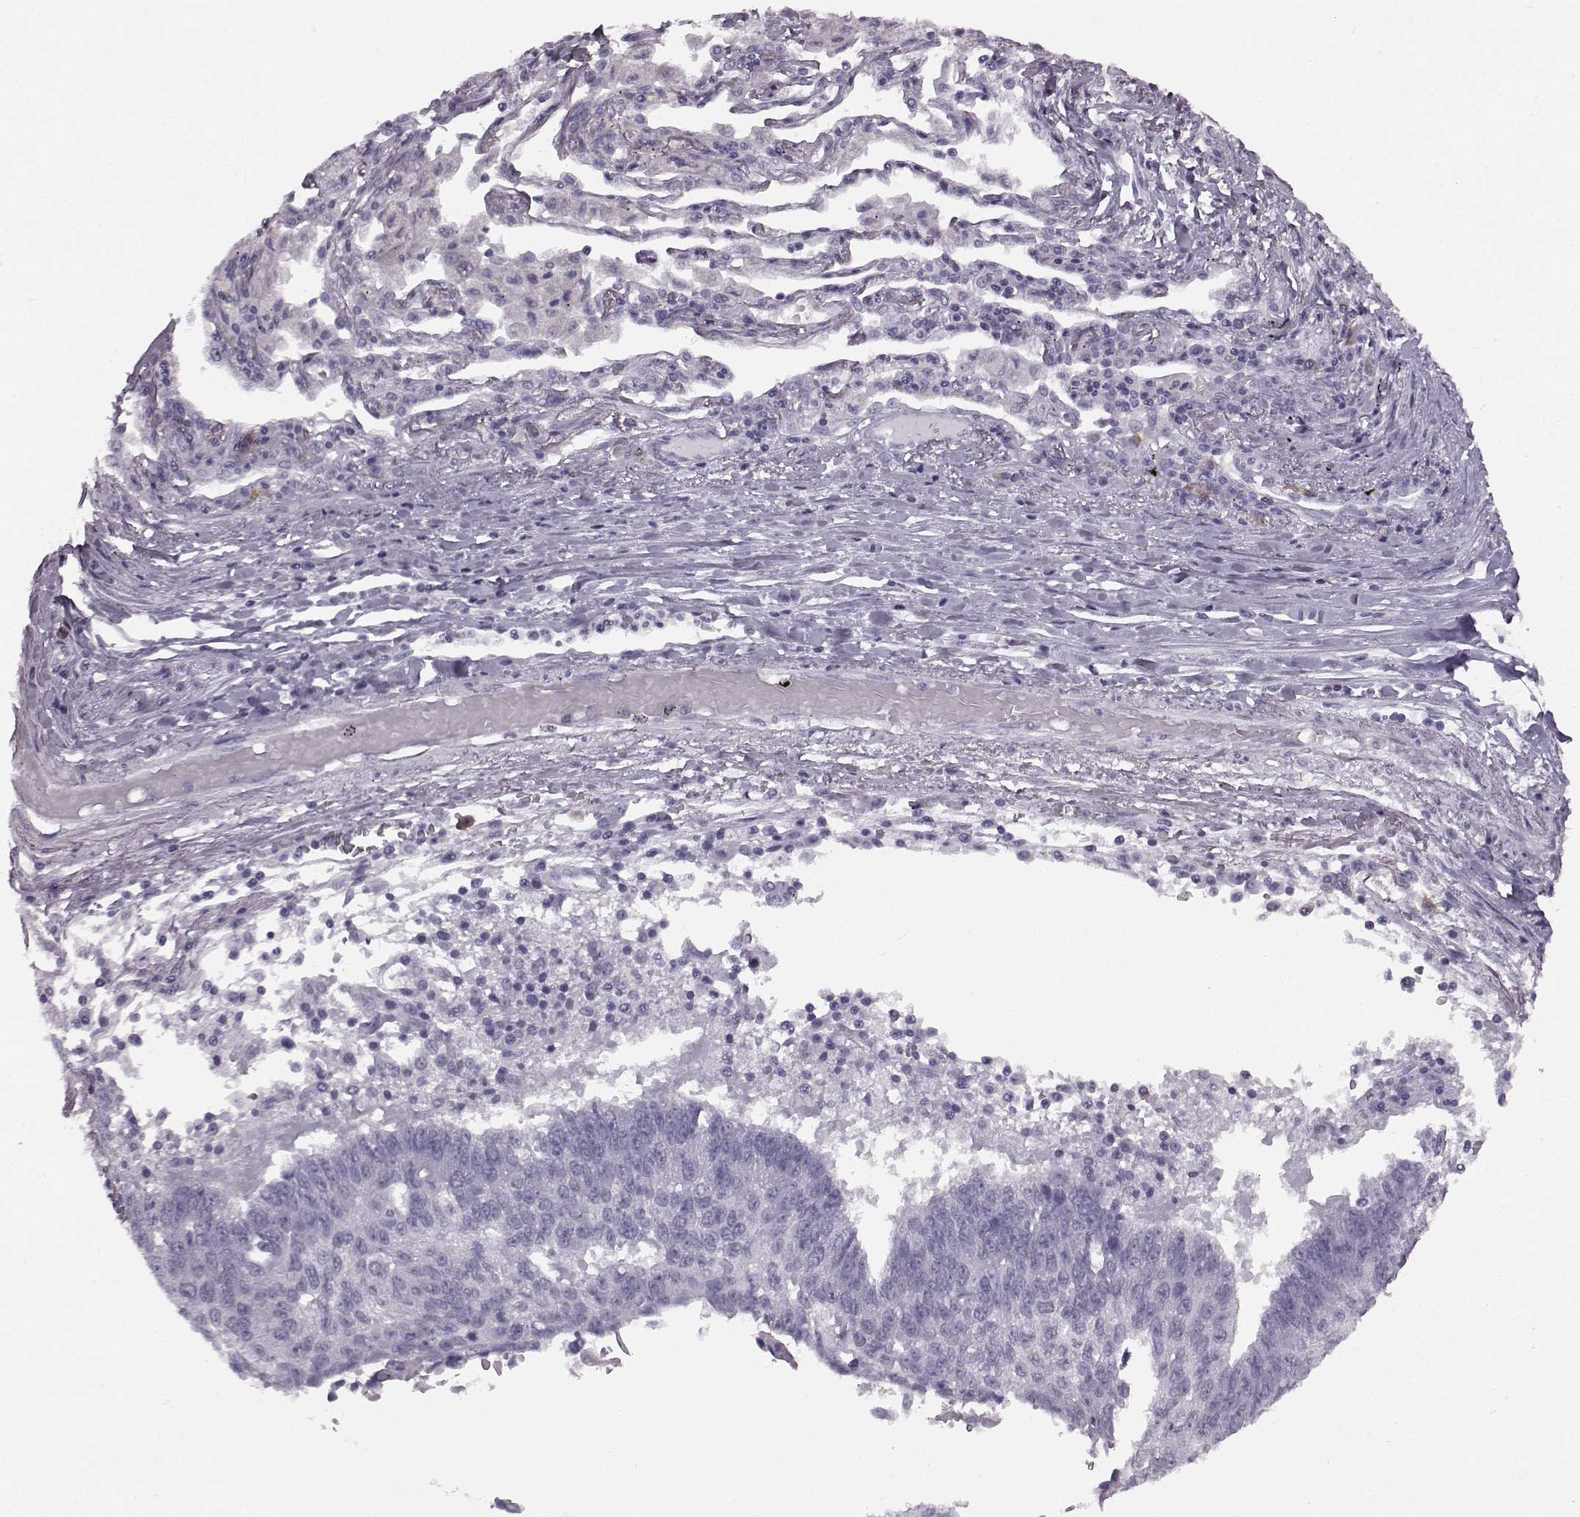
{"staining": {"intensity": "negative", "quantity": "none", "location": "none"}, "tissue": "lung cancer", "cell_type": "Tumor cells", "image_type": "cancer", "snomed": [{"axis": "morphology", "description": "Squamous cell carcinoma, NOS"}, {"axis": "topography", "description": "Lung"}], "caption": "This micrograph is of squamous cell carcinoma (lung) stained with IHC to label a protein in brown with the nuclei are counter-stained blue. There is no positivity in tumor cells.", "gene": "JSRP1", "patient": {"sex": "male", "age": 73}}